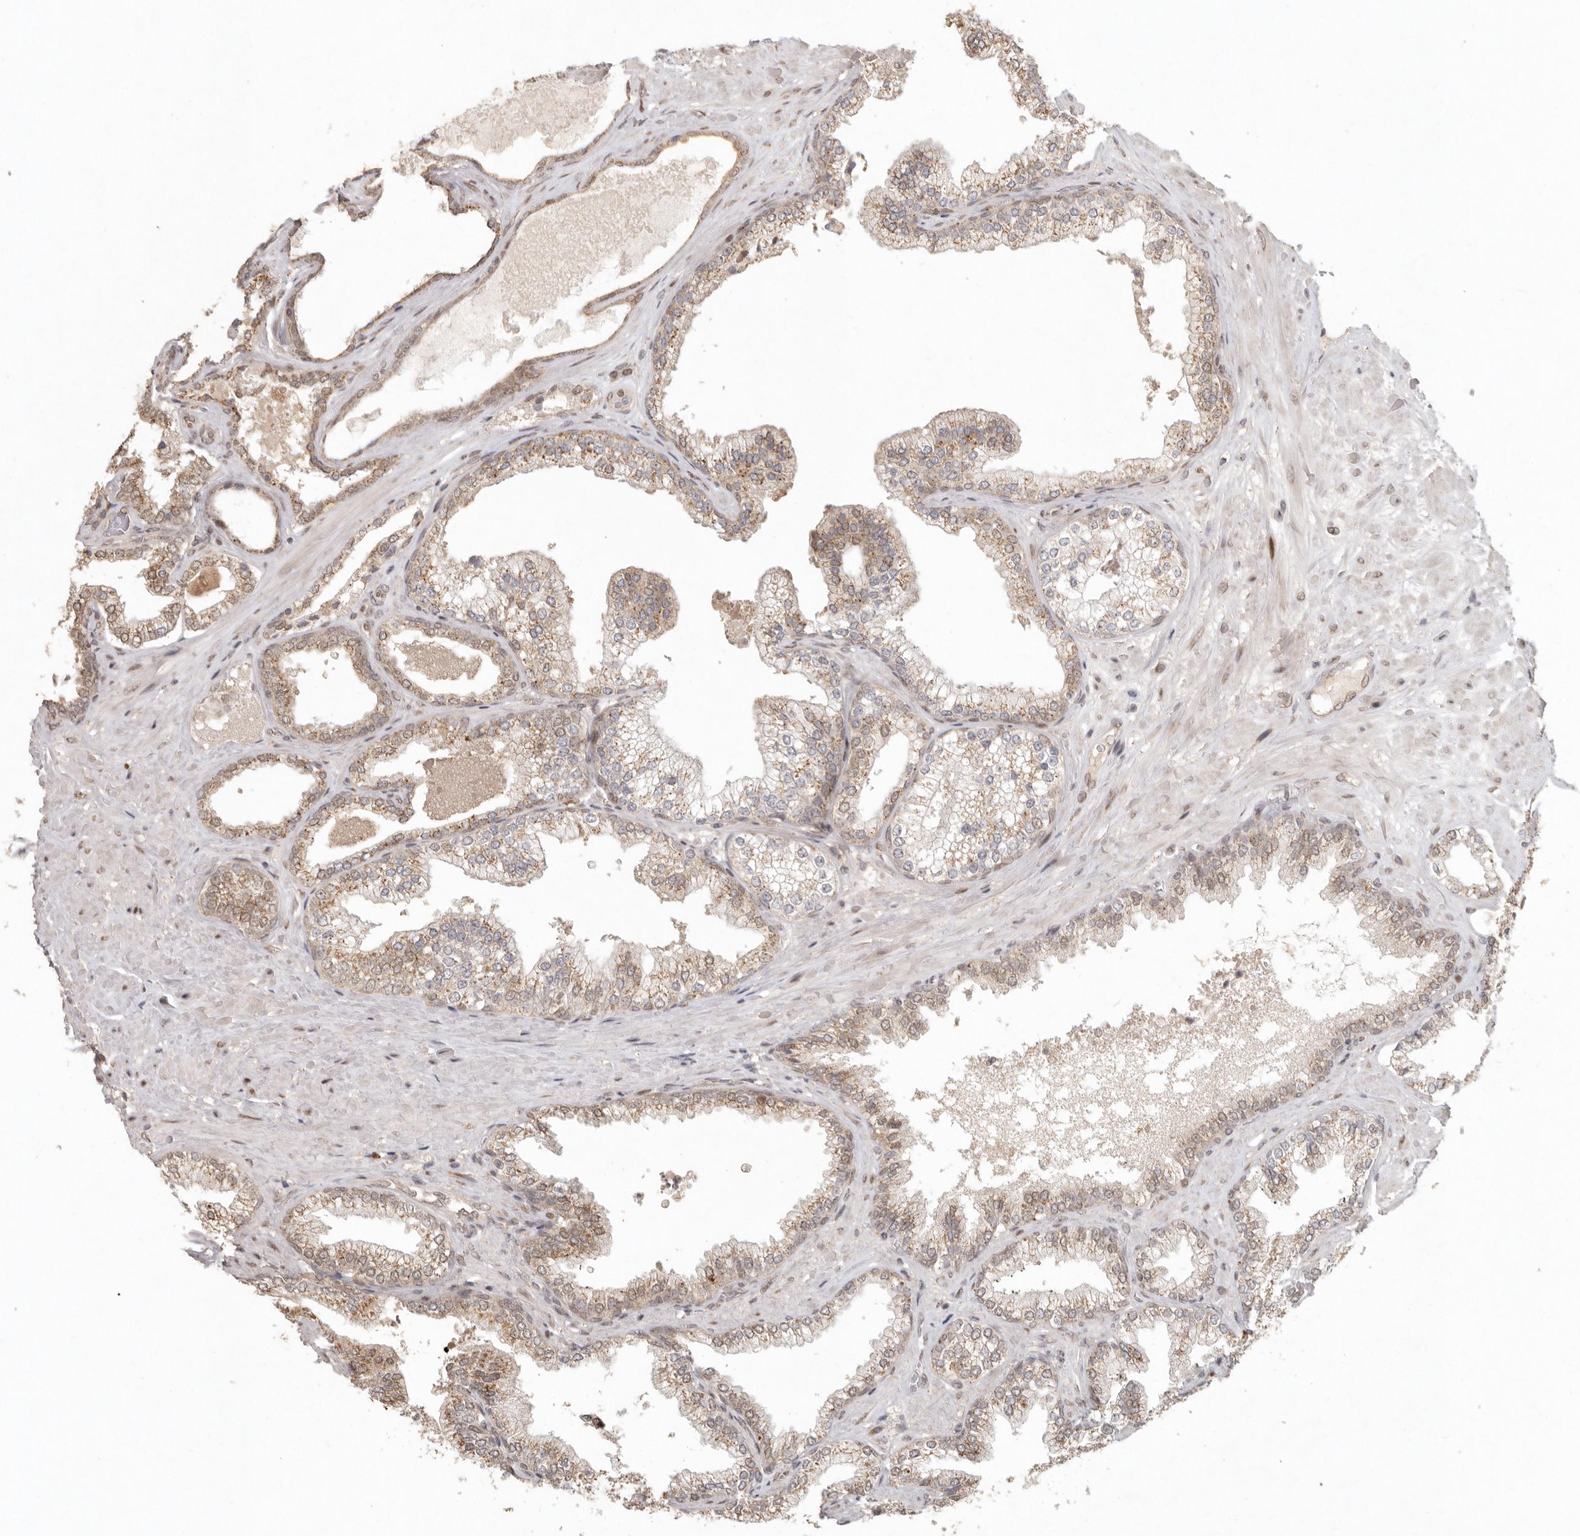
{"staining": {"intensity": "weak", "quantity": ">75%", "location": "cytoplasmic/membranous"}, "tissue": "prostate cancer", "cell_type": "Tumor cells", "image_type": "cancer", "snomed": [{"axis": "morphology", "description": "Adenocarcinoma, Low grade"}, {"axis": "topography", "description": "Prostate"}], "caption": "Immunohistochemistry (DAB (3,3'-diaminobenzidine)) staining of human adenocarcinoma (low-grade) (prostate) reveals weak cytoplasmic/membranous protein staining in about >75% of tumor cells. Using DAB (3,3'-diaminobenzidine) (brown) and hematoxylin (blue) stains, captured at high magnification using brightfield microscopy.", "gene": "LRRC75A", "patient": {"sex": "male", "age": 71}}